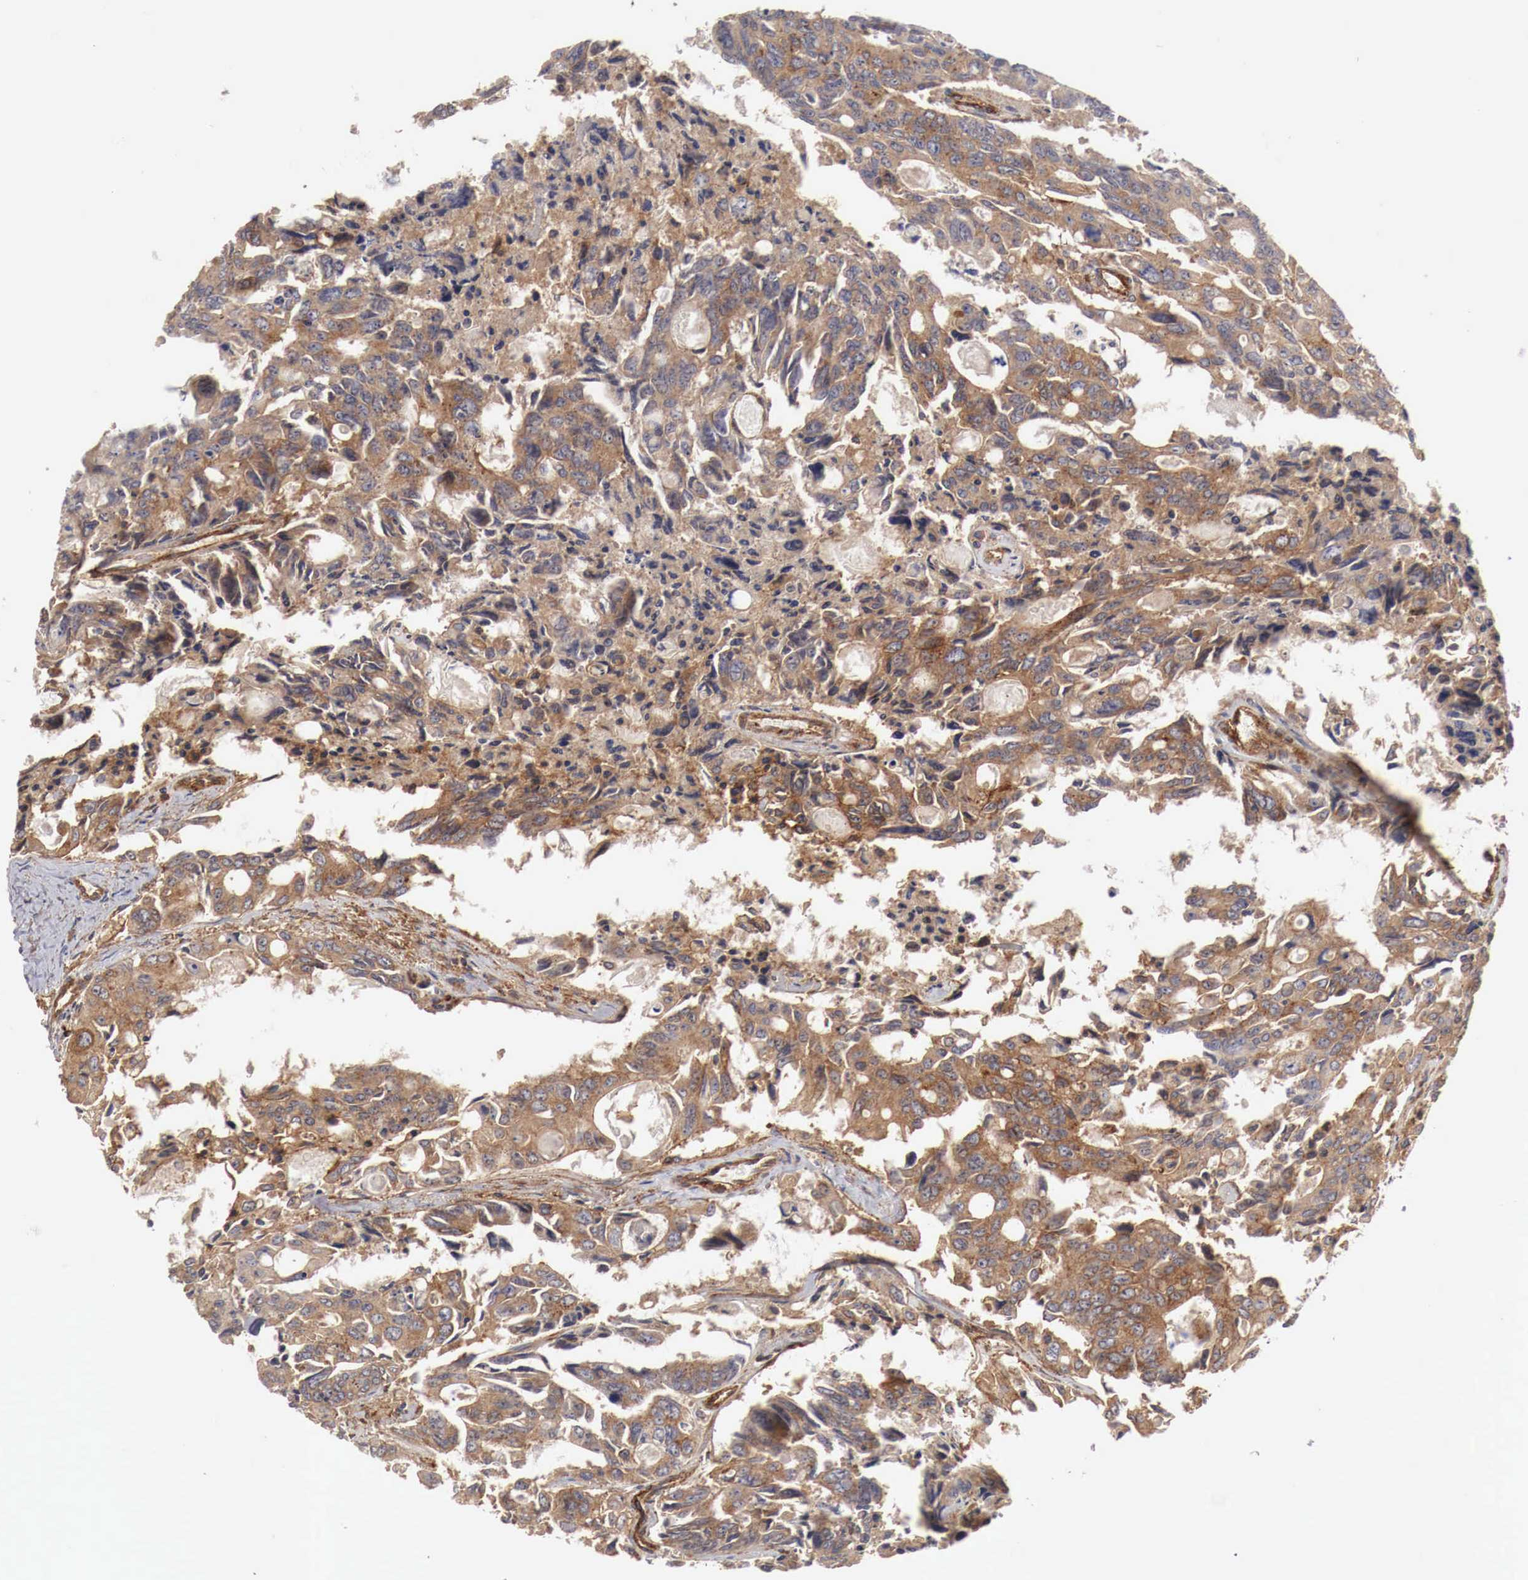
{"staining": {"intensity": "weak", "quantity": ">75%", "location": "cytoplasmic/membranous"}, "tissue": "colorectal cancer", "cell_type": "Tumor cells", "image_type": "cancer", "snomed": [{"axis": "morphology", "description": "Adenocarcinoma, NOS"}, {"axis": "topography", "description": "Rectum"}], "caption": "Immunohistochemistry photomicrograph of neoplastic tissue: human colorectal adenocarcinoma stained using immunohistochemistry shows low levels of weak protein expression localized specifically in the cytoplasmic/membranous of tumor cells, appearing as a cytoplasmic/membranous brown color.", "gene": "ARMCX4", "patient": {"sex": "male", "age": 76}}